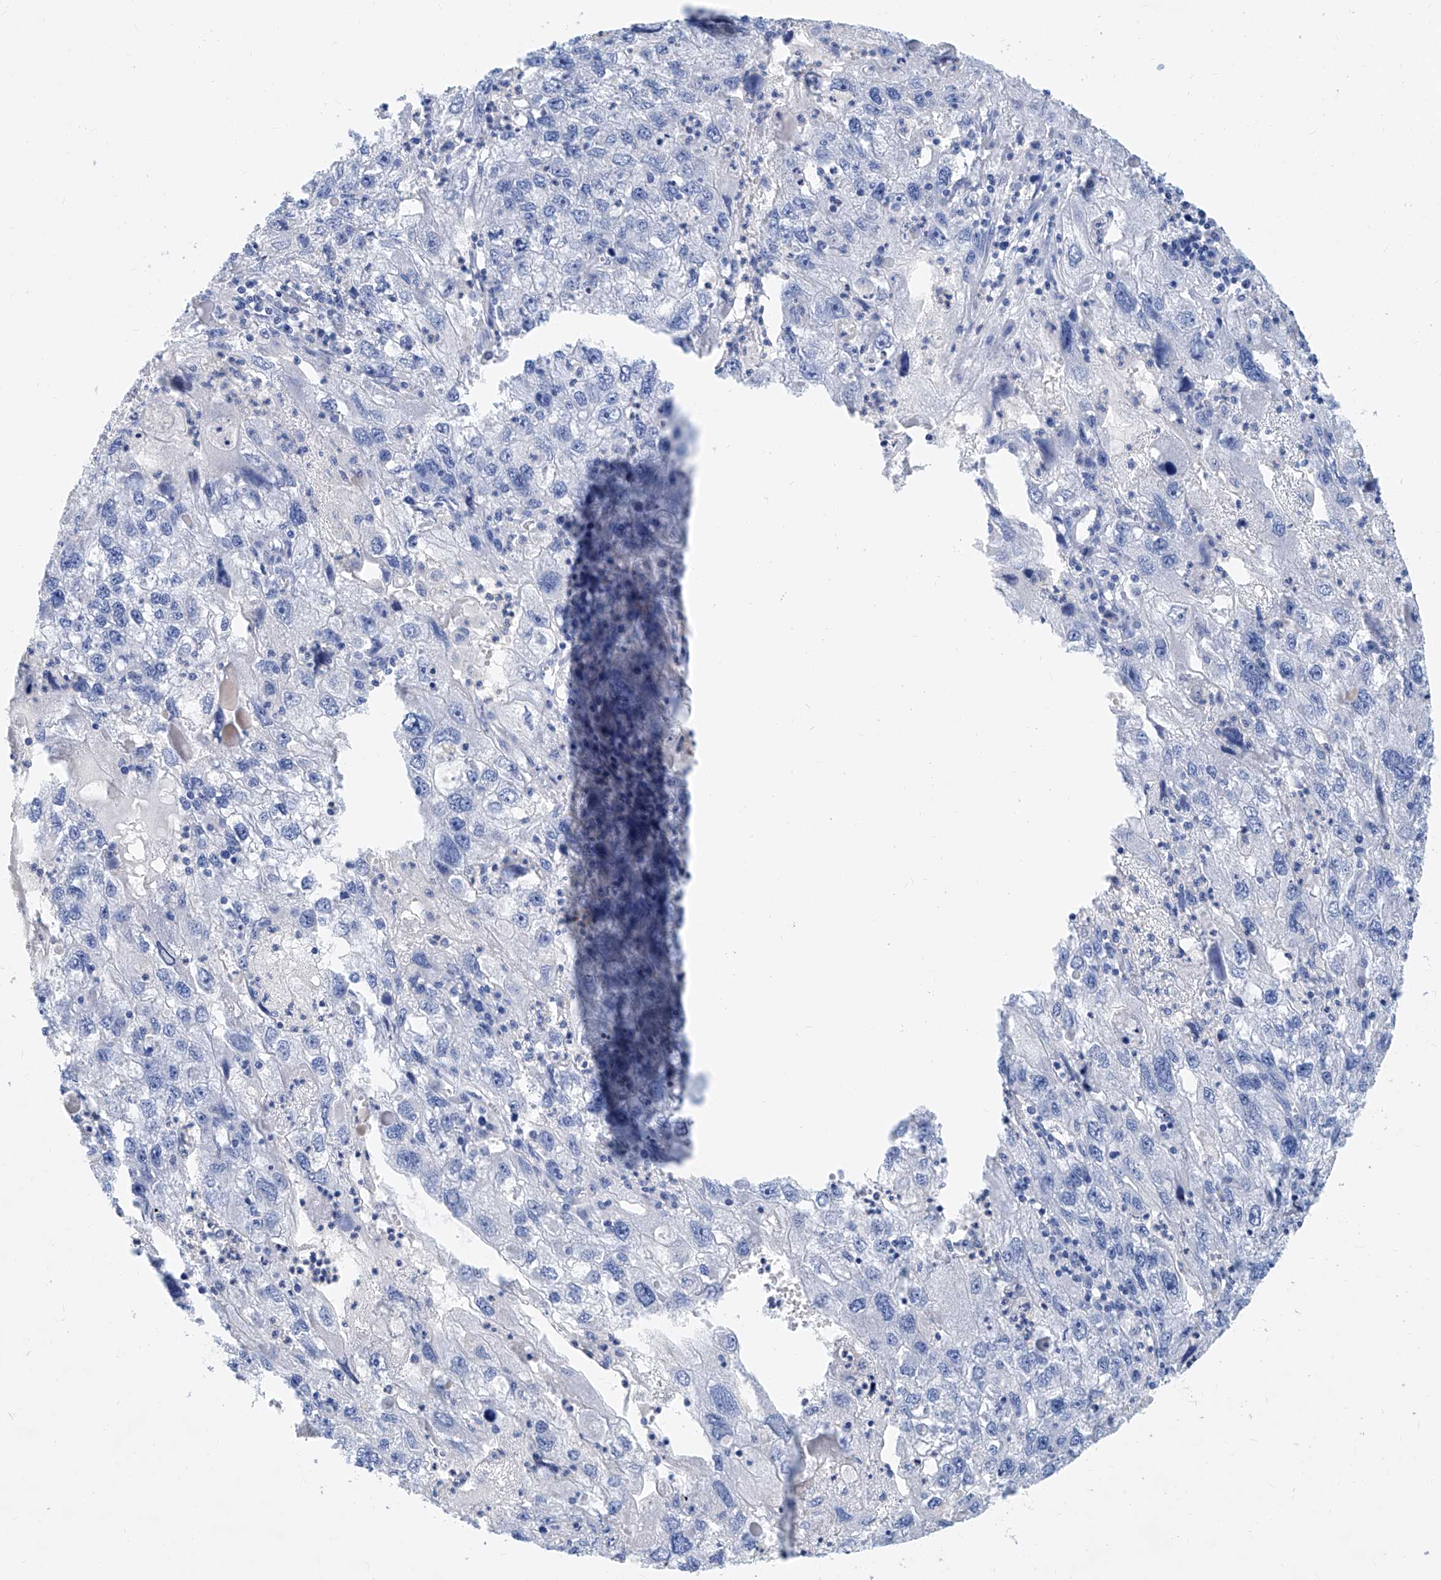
{"staining": {"intensity": "negative", "quantity": "none", "location": "none"}, "tissue": "endometrial cancer", "cell_type": "Tumor cells", "image_type": "cancer", "snomed": [{"axis": "morphology", "description": "Adenocarcinoma, NOS"}, {"axis": "topography", "description": "Endometrium"}], "caption": "A high-resolution micrograph shows immunohistochemistry (IHC) staining of endometrial cancer (adenocarcinoma), which demonstrates no significant staining in tumor cells.", "gene": "SLC25A29", "patient": {"sex": "female", "age": 49}}